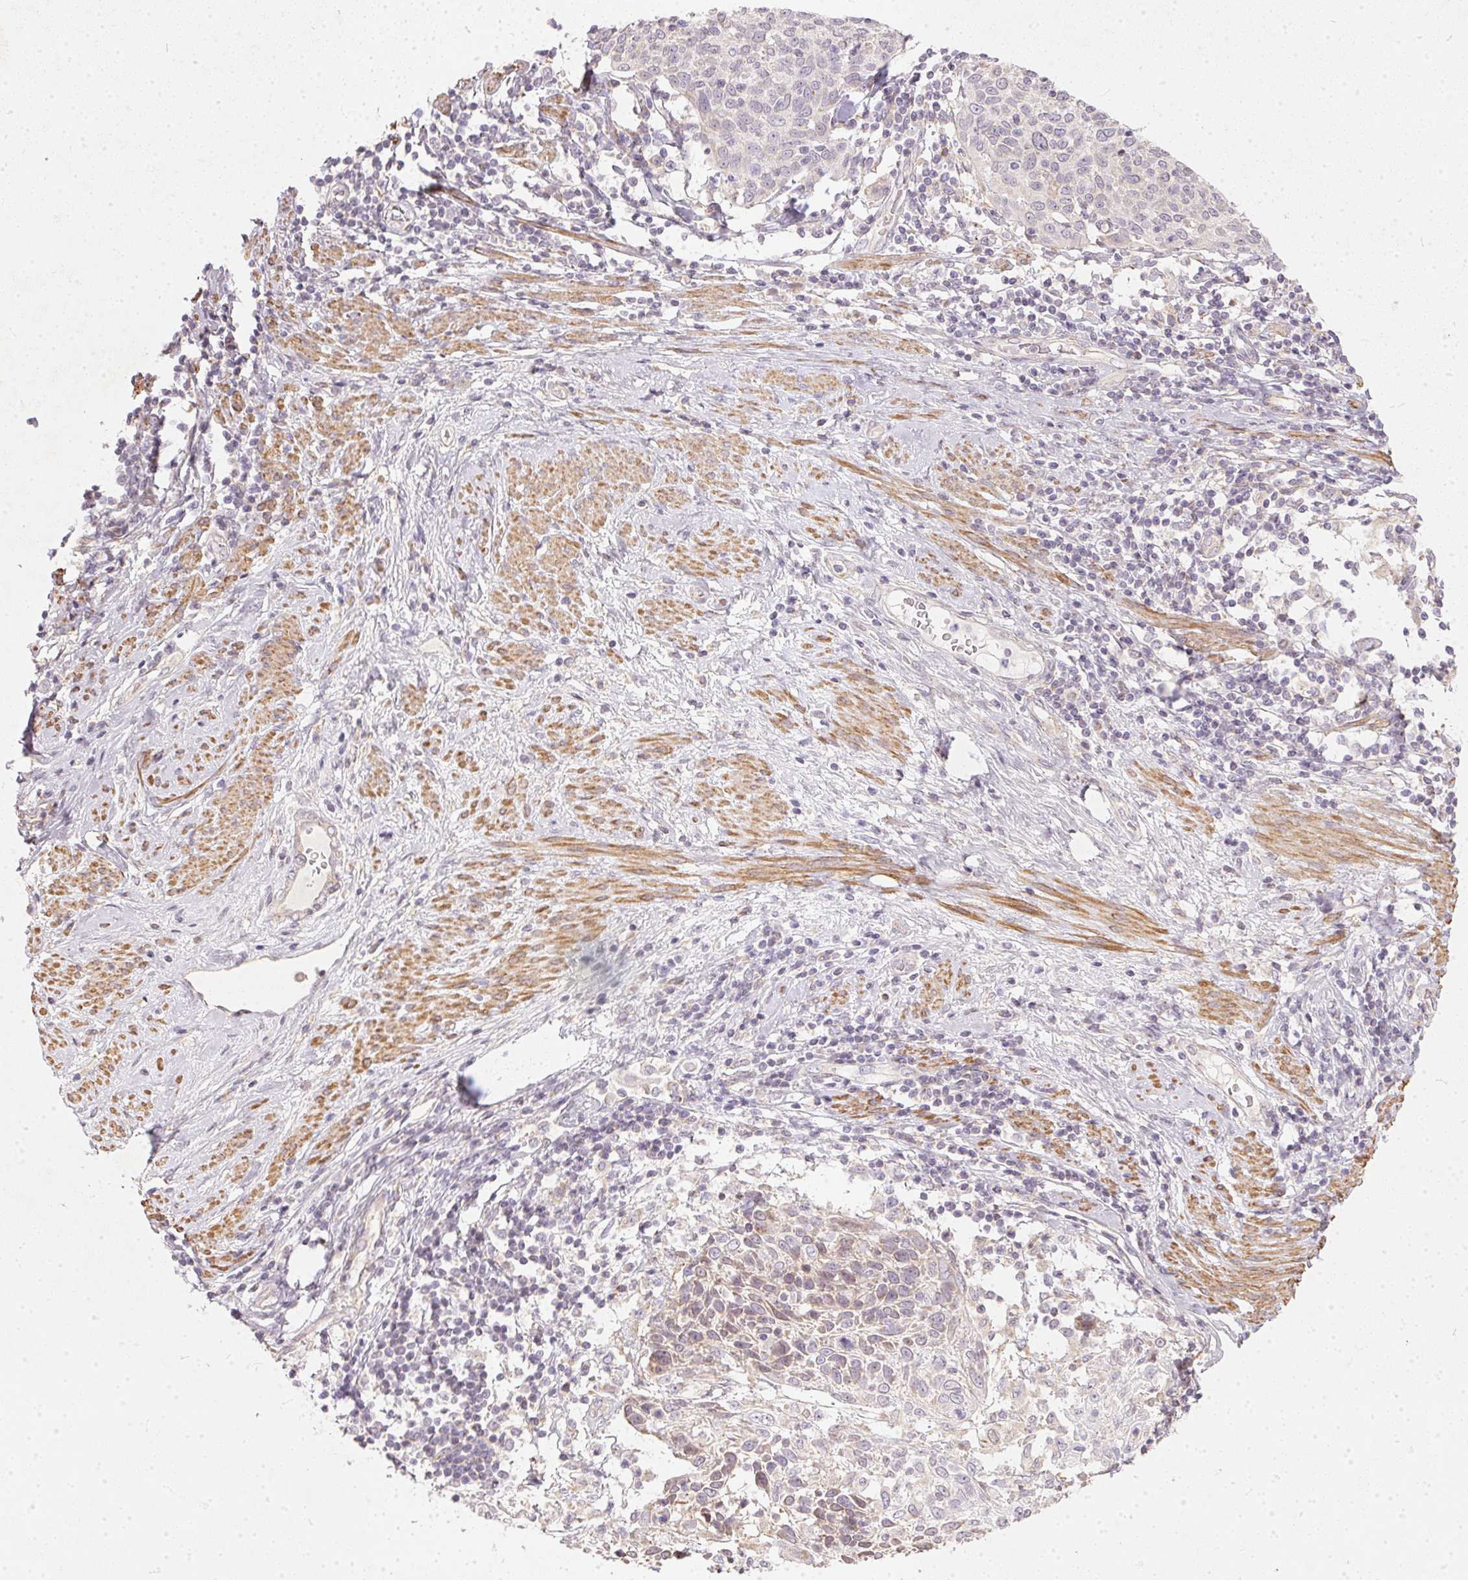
{"staining": {"intensity": "negative", "quantity": "none", "location": "none"}, "tissue": "cervical cancer", "cell_type": "Tumor cells", "image_type": "cancer", "snomed": [{"axis": "morphology", "description": "Squamous cell carcinoma, NOS"}, {"axis": "topography", "description": "Cervix"}], "caption": "A high-resolution photomicrograph shows IHC staining of cervical cancer, which exhibits no significant positivity in tumor cells.", "gene": "VWA5B2", "patient": {"sex": "female", "age": 61}}